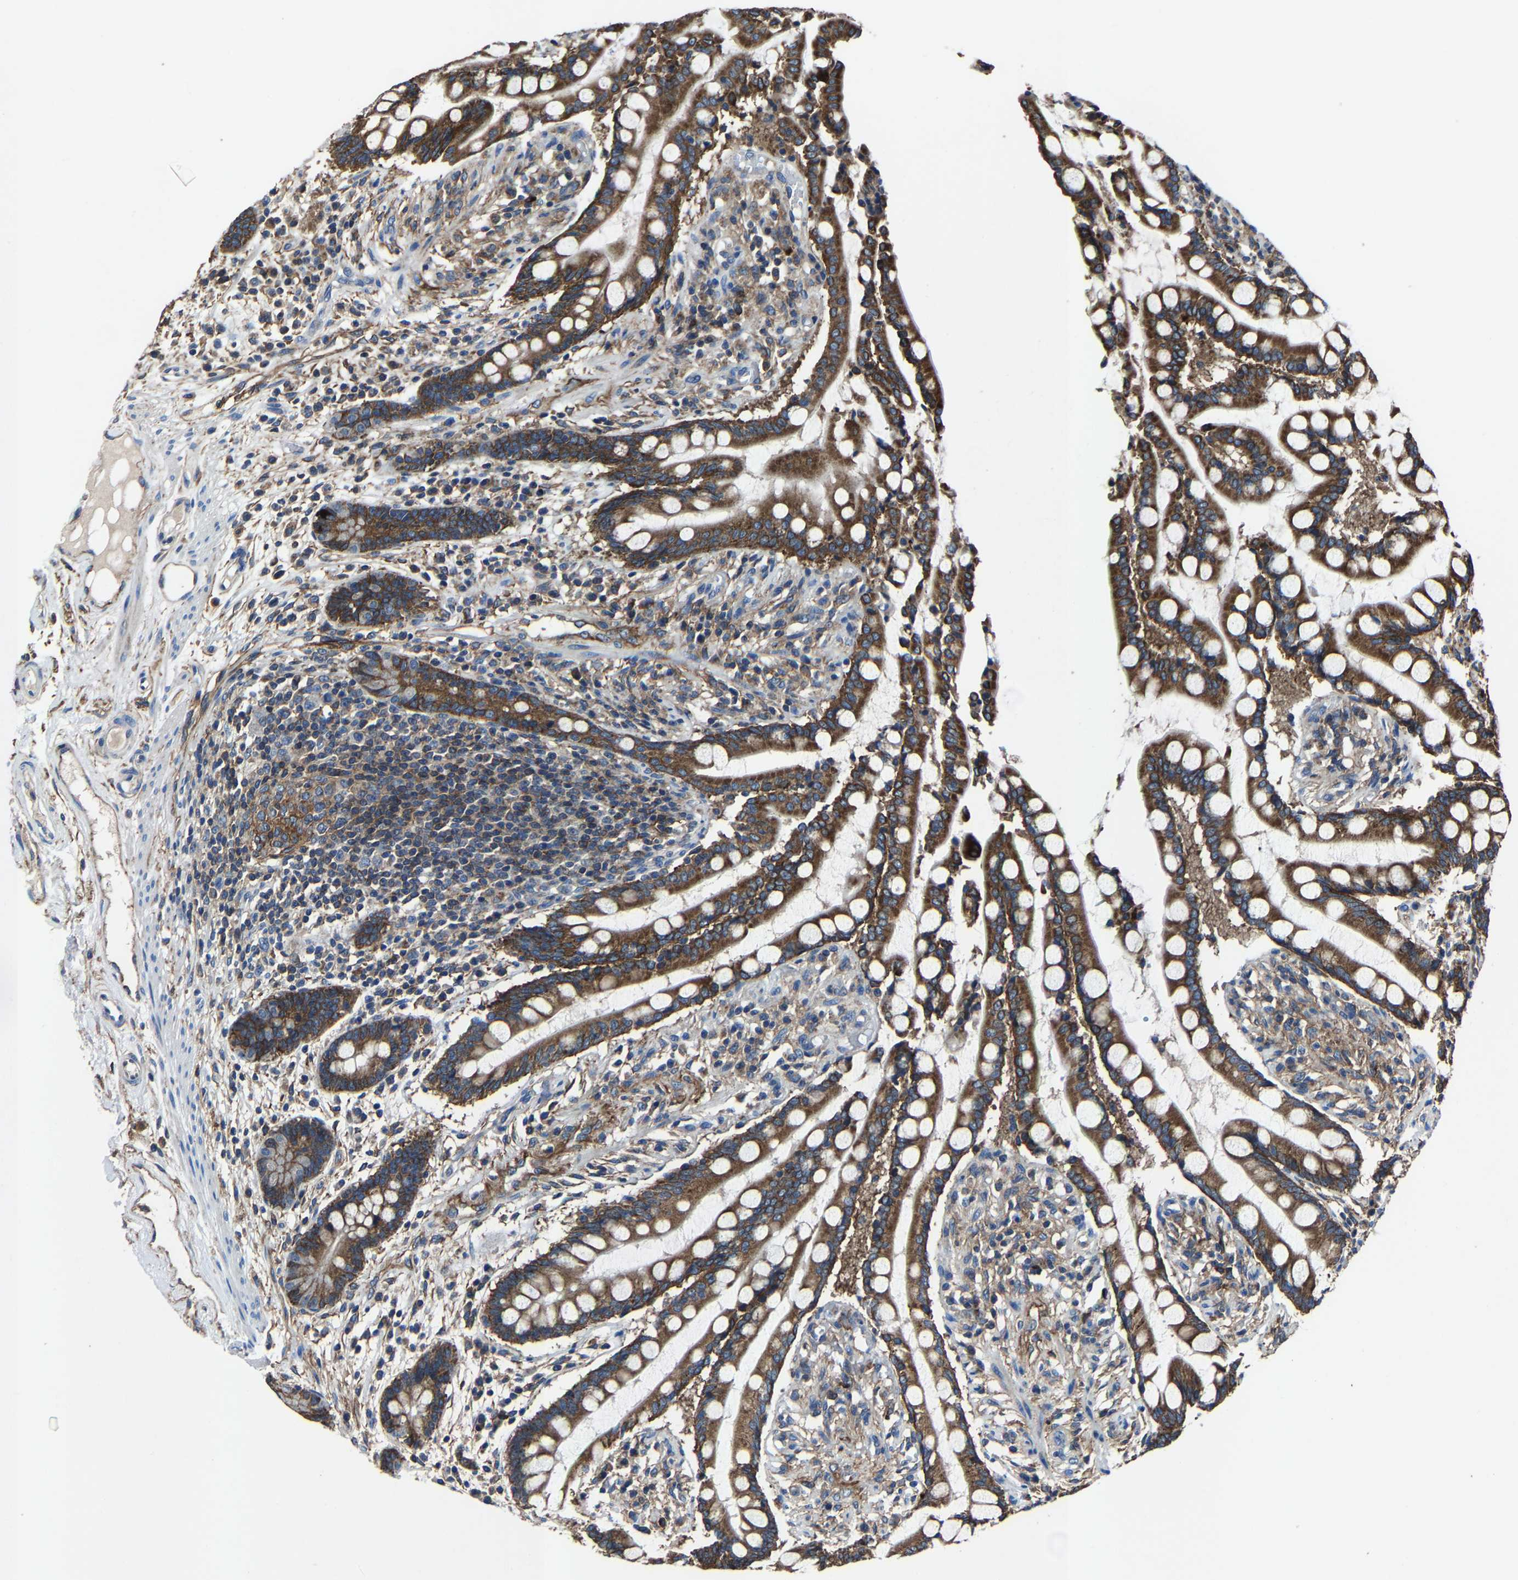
{"staining": {"intensity": "weak", "quantity": ">75%", "location": "cytoplasmic/membranous"}, "tissue": "colon", "cell_type": "Endothelial cells", "image_type": "normal", "snomed": [{"axis": "morphology", "description": "Normal tissue, NOS"}, {"axis": "topography", "description": "Colon"}], "caption": "Protein expression analysis of benign human colon reveals weak cytoplasmic/membranous staining in about >75% of endothelial cells.", "gene": "KIAA1958", "patient": {"sex": "male", "age": 73}}